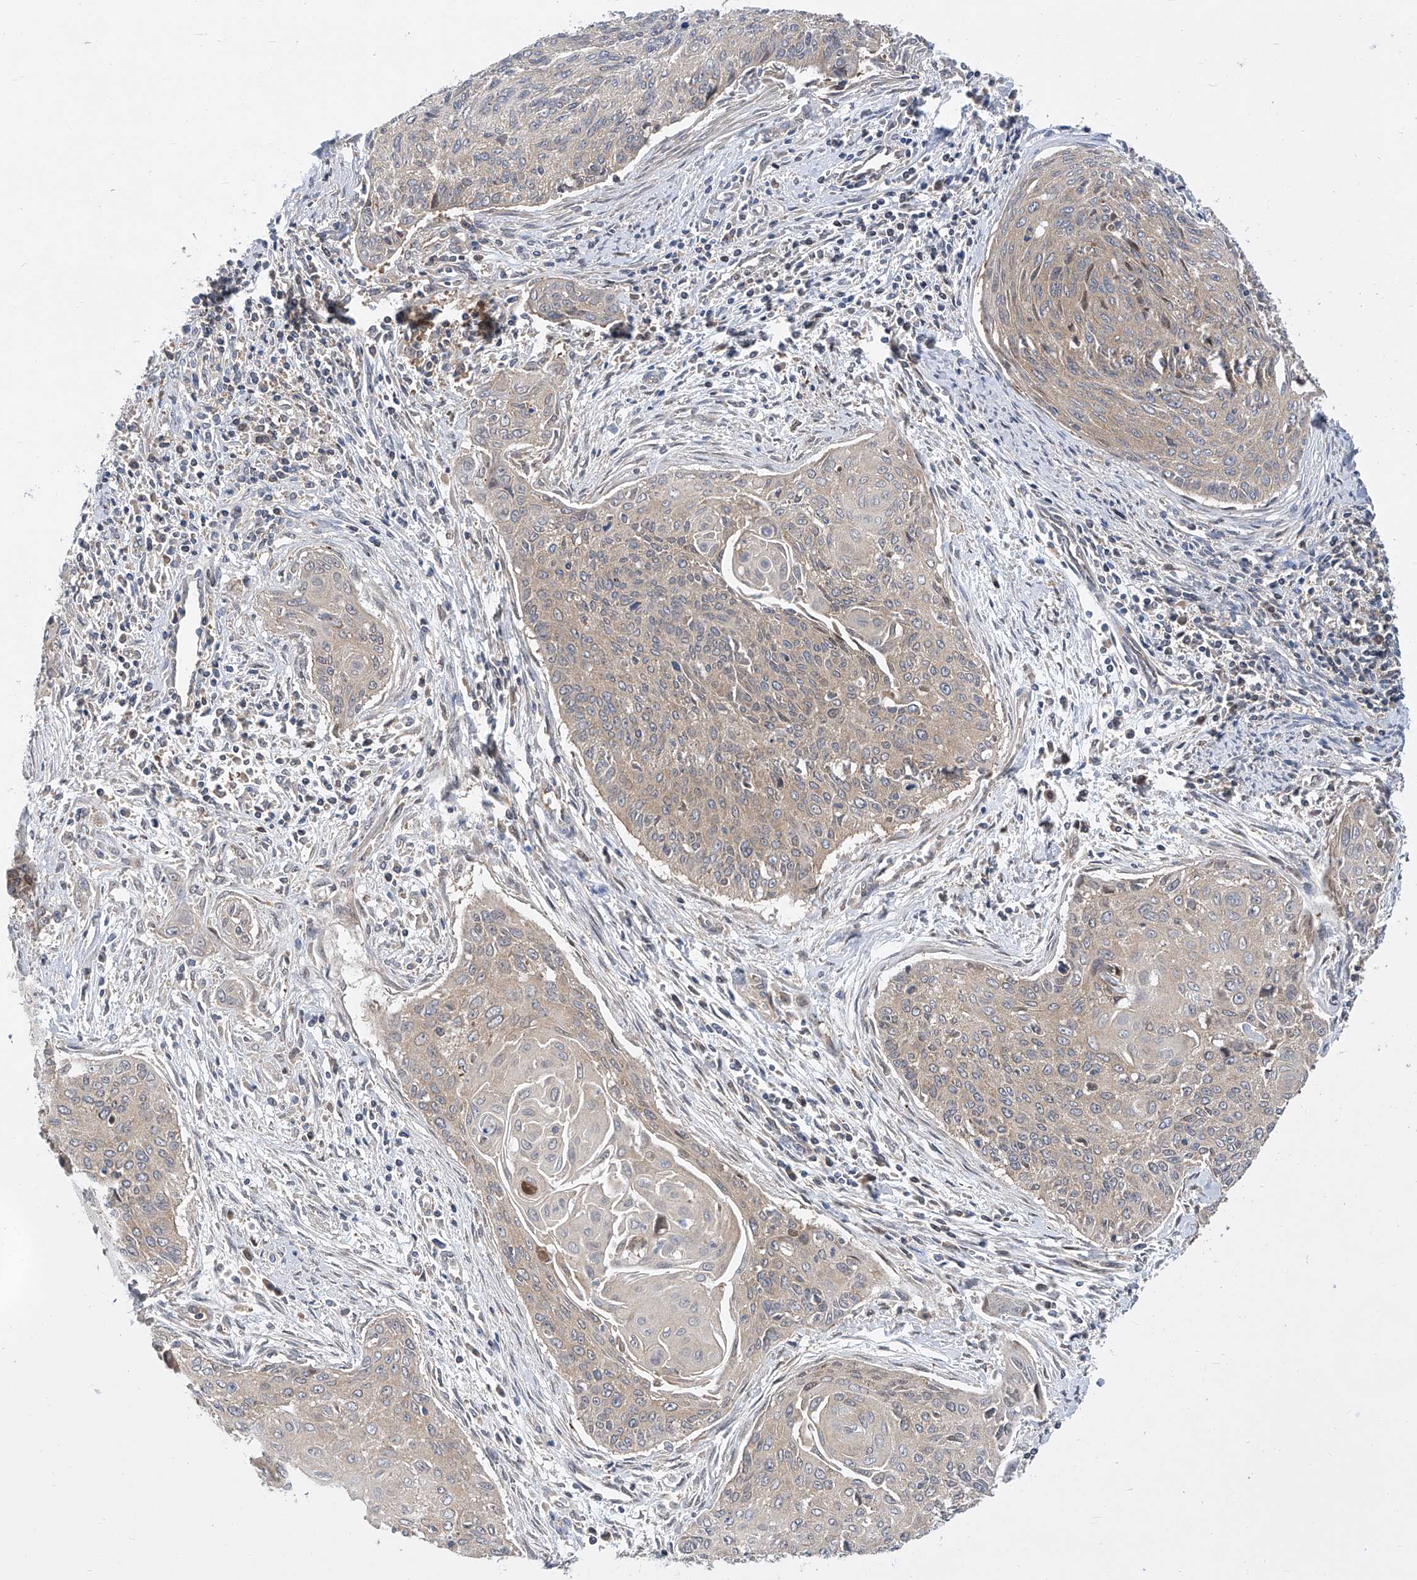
{"staining": {"intensity": "negative", "quantity": "none", "location": "none"}, "tissue": "cervical cancer", "cell_type": "Tumor cells", "image_type": "cancer", "snomed": [{"axis": "morphology", "description": "Squamous cell carcinoma, NOS"}, {"axis": "topography", "description": "Cervix"}], "caption": "Tumor cells show no significant protein positivity in cervical squamous cell carcinoma. (DAB immunohistochemistry, high magnification).", "gene": "EIF3M", "patient": {"sex": "female", "age": 55}}